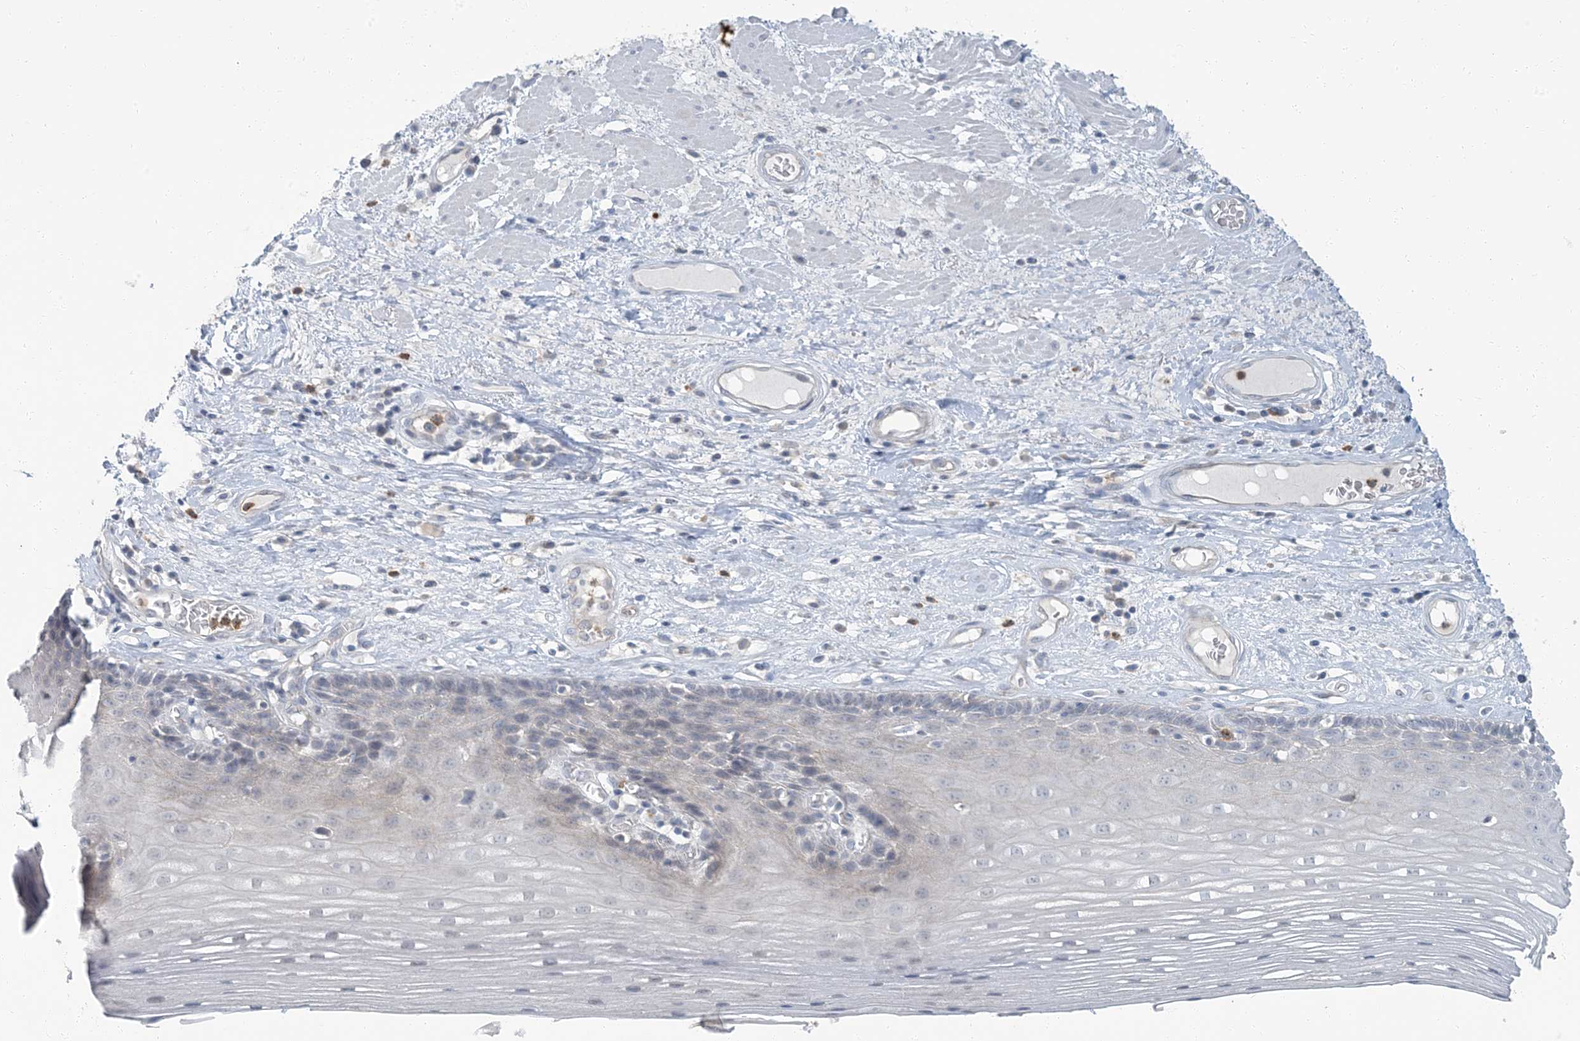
{"staining": {"intensity": "negative", "quantity": "none", "location": "none"}, "tissue": "esophagus", "cell_type": "Squamous epithelial cells", "image_type": "normal", "snomed": [{"axis": "morphology", "description": "Normal tissue, NOS"}, {"axis": "topography", "description": "Esophagus"}], "caption": "Immunohistochemistry (IHC) image of unremarkable esophagus: human esophagus stained with DAB demonstrates no significant protein positivity in squamous epithelial cells.", "gene": "EPHA4", "patient": {"sex": "male", "age": 62}}